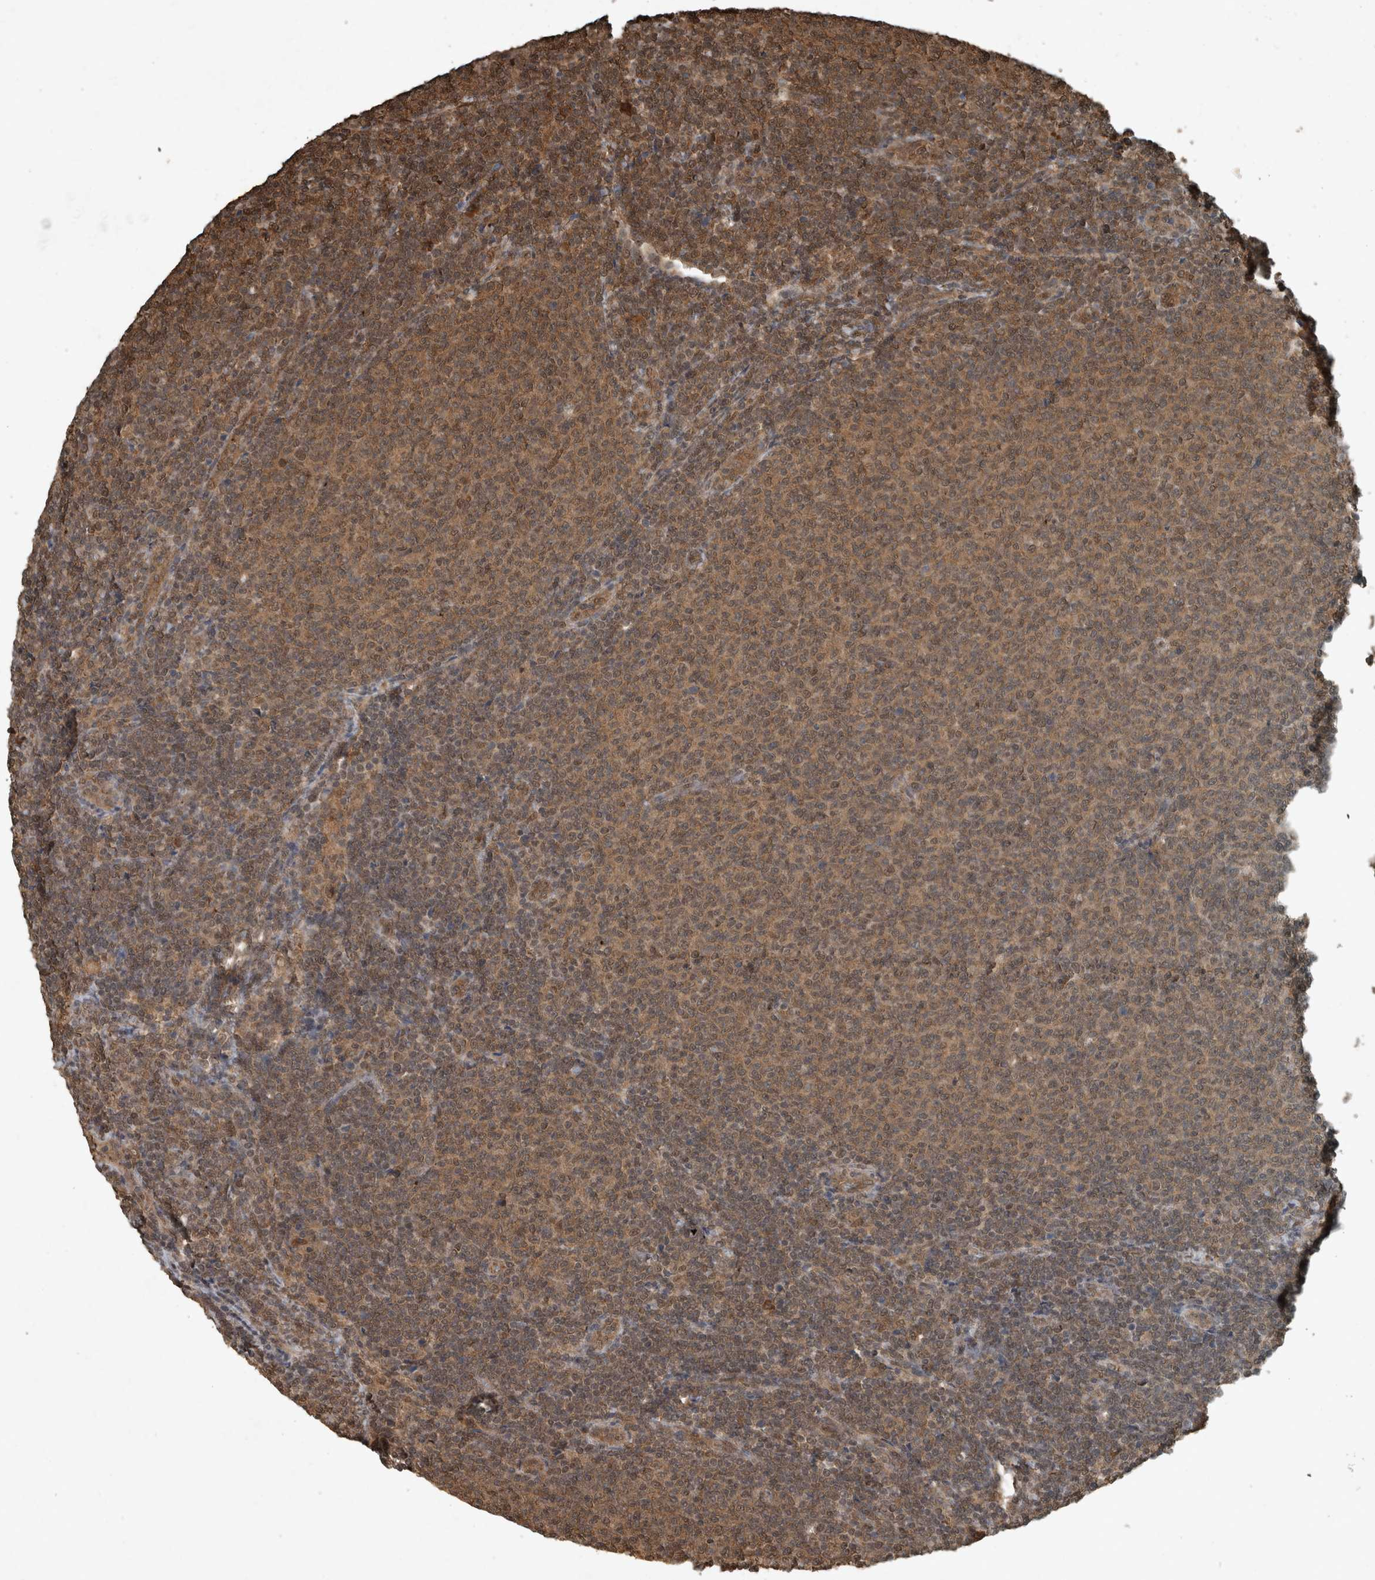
{"staining": {"intensity": "moderate", "quantity": ">75%", "location": "cytoplasmic/membranous,nuclear"}, "tissue": "lymphoma", "cell_type": "Tumor cells", "image_type": "cancer", "snomed": [{"axis": "morphology", "description": "Malignant lymphoma, non-Hodgkin's type, Low grade"}, {"axis": "topography", "description": "Lymph node"}], "caption": "This image demonstrates immunohistochemistry staining of low-grade malignant lymphoma, non-Hodgkin's type, with medium moderate cytoplasmic/membranous and nuclear expression in about >75% of tumor cells.", "gene": "ARHGEF12", "patient": {"sex": "male", "age": 66}}